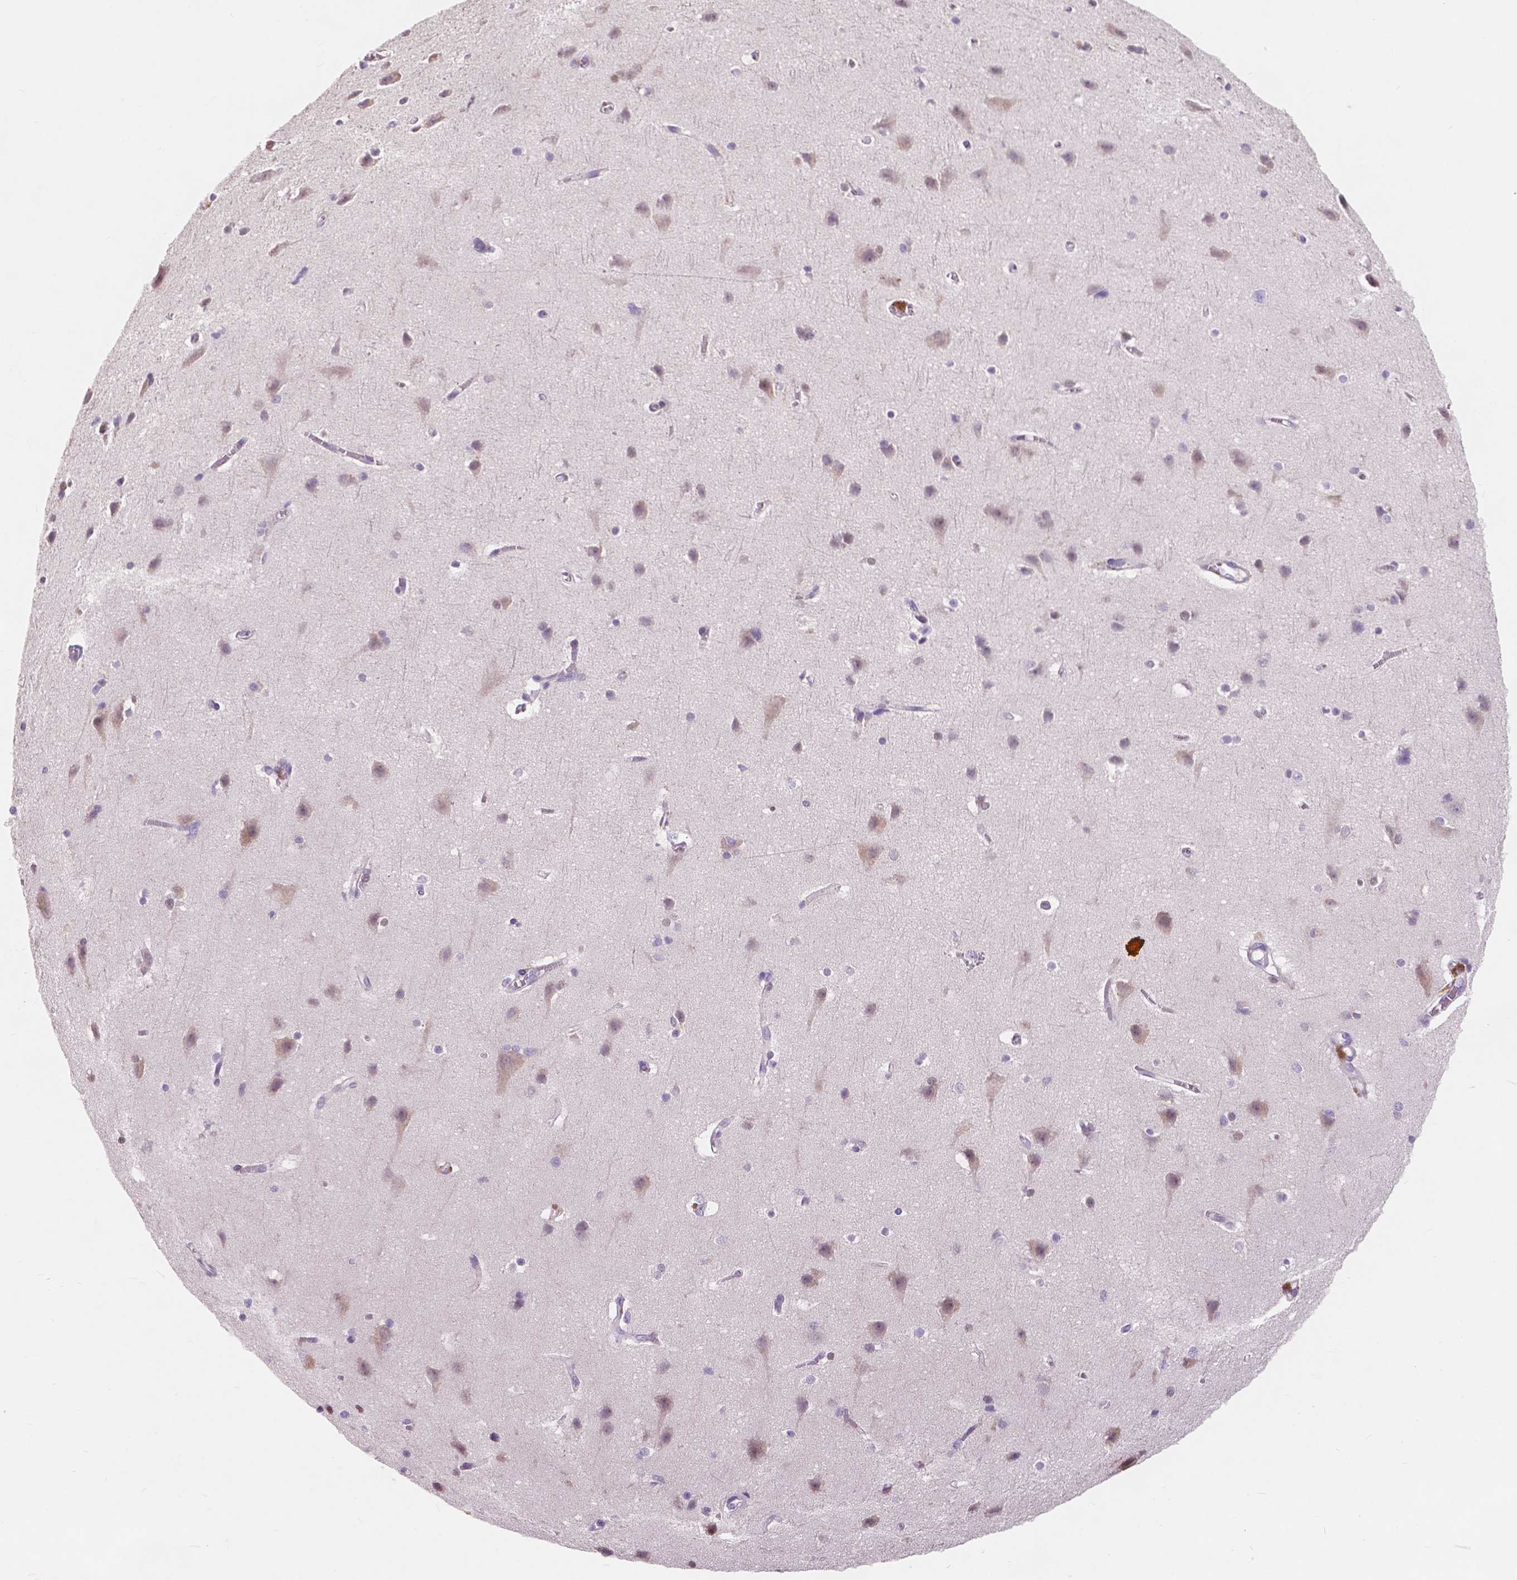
{"staining": {"intensity": "negative", "quantity": "none", "location": "none"}, "tissue": "cerebral cortex", "cell_type": "Endothelial cells", "image_type": "normal", "snomed": [{"axis": "morphology", "description": "Normal tissue, NOS"}, {"axis": "topography", "description": "Cerebral cortex"}], "caption": "Immunohistochemistry (IHC) of benign cerebral cortex demonstrates no staining in endothelial cells. (IHC, brightfield microscopy, high magnification).", "gene": "IREB2", "patient": {"sex": "male", "age": 37}}